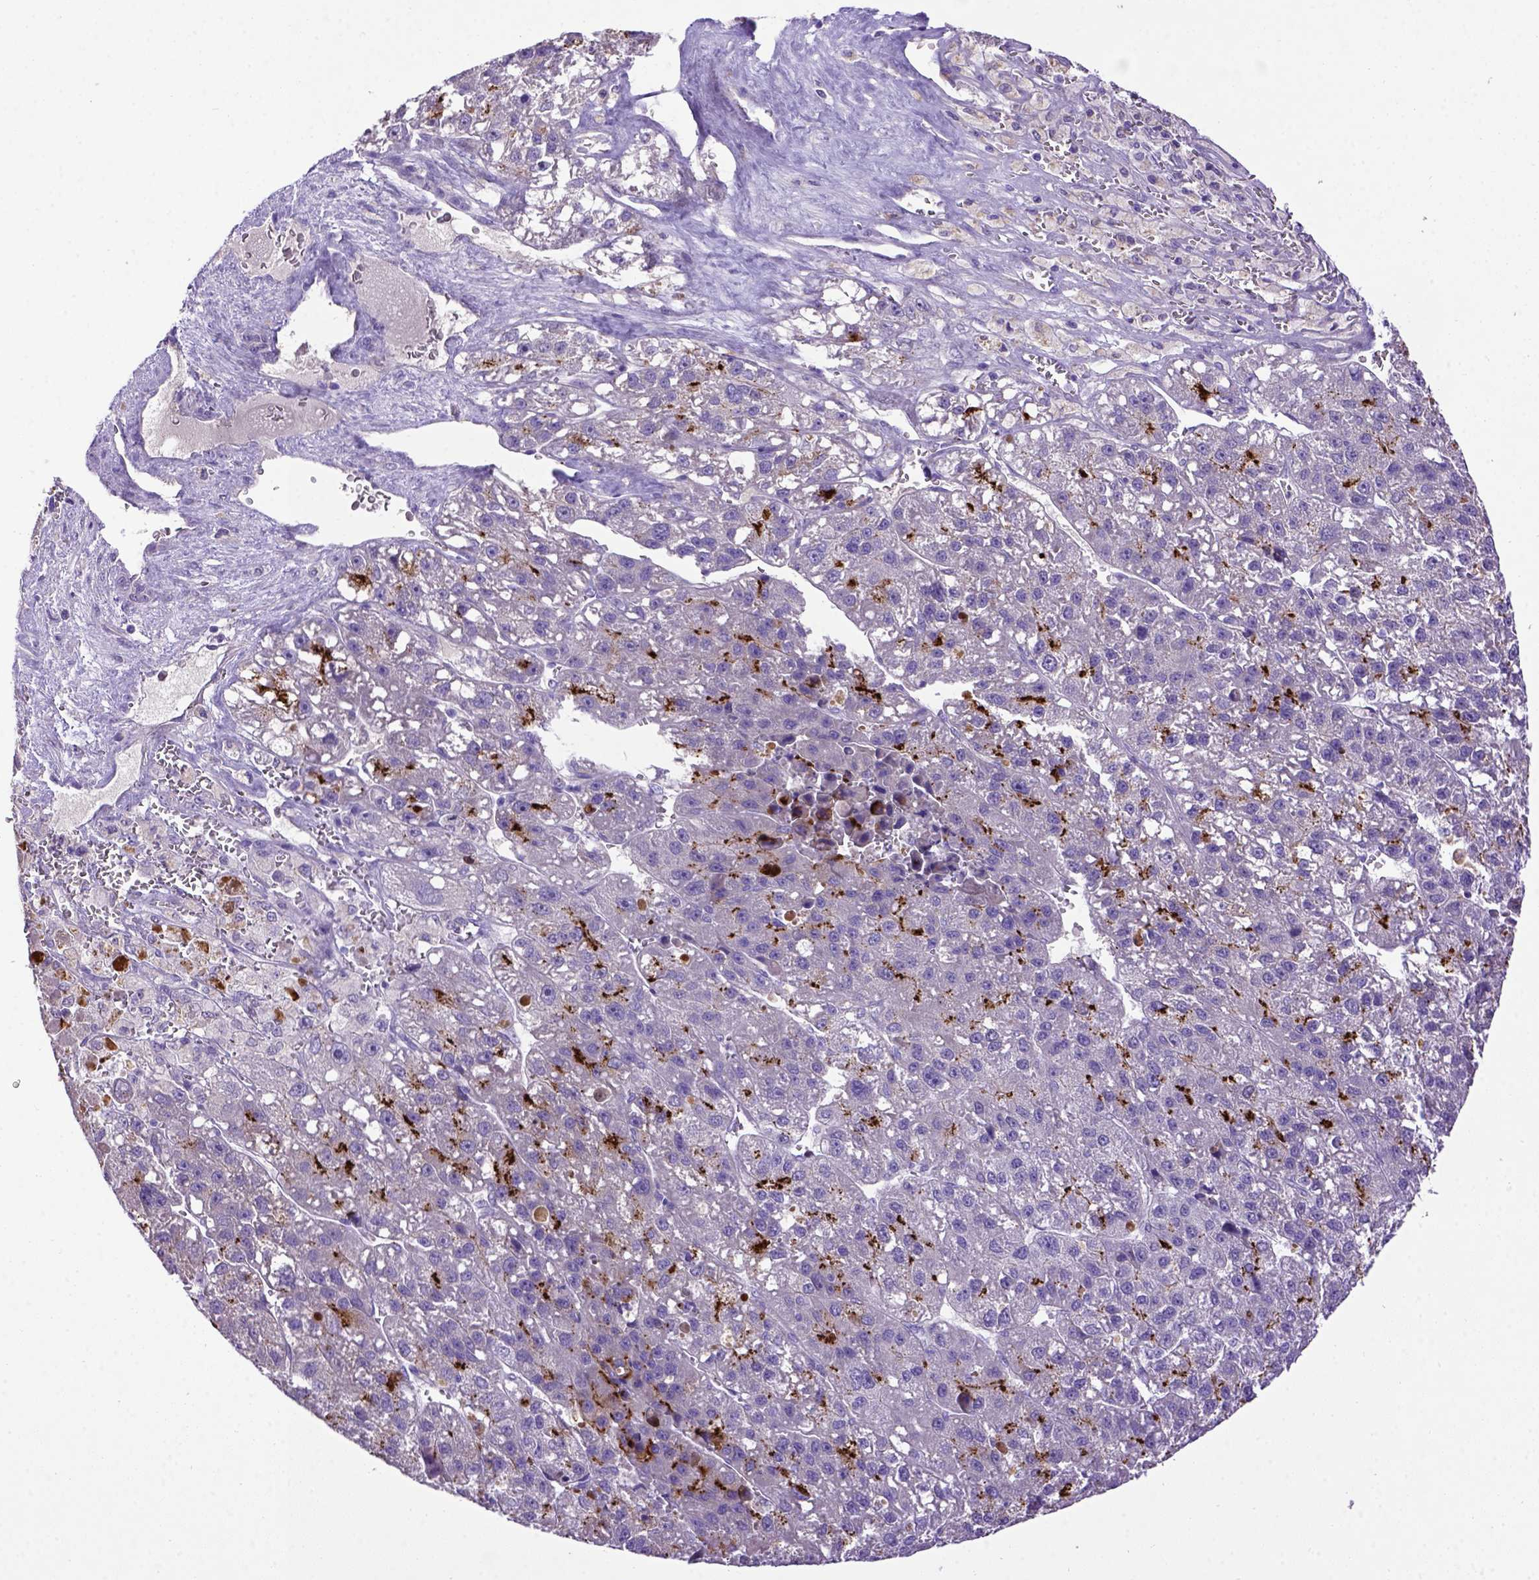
{"staining": {"intensity": "negative", "quantity": "none", "location": "none"}, "tissue": "liver cancer", "cell_type": "Tumor cells", "image_type": "cancer", "snomed": [{"axis": "morphology", "description": "Carcinoma, Hepatocellular, NOS"}, {"axis": "topography", "description": "Liver"}], "caption": "A micrograph of human liver cancer is negative for staining in tumor cells.", "gene": "ADAM12", "patient": {"sex": "female", "age": 70}}